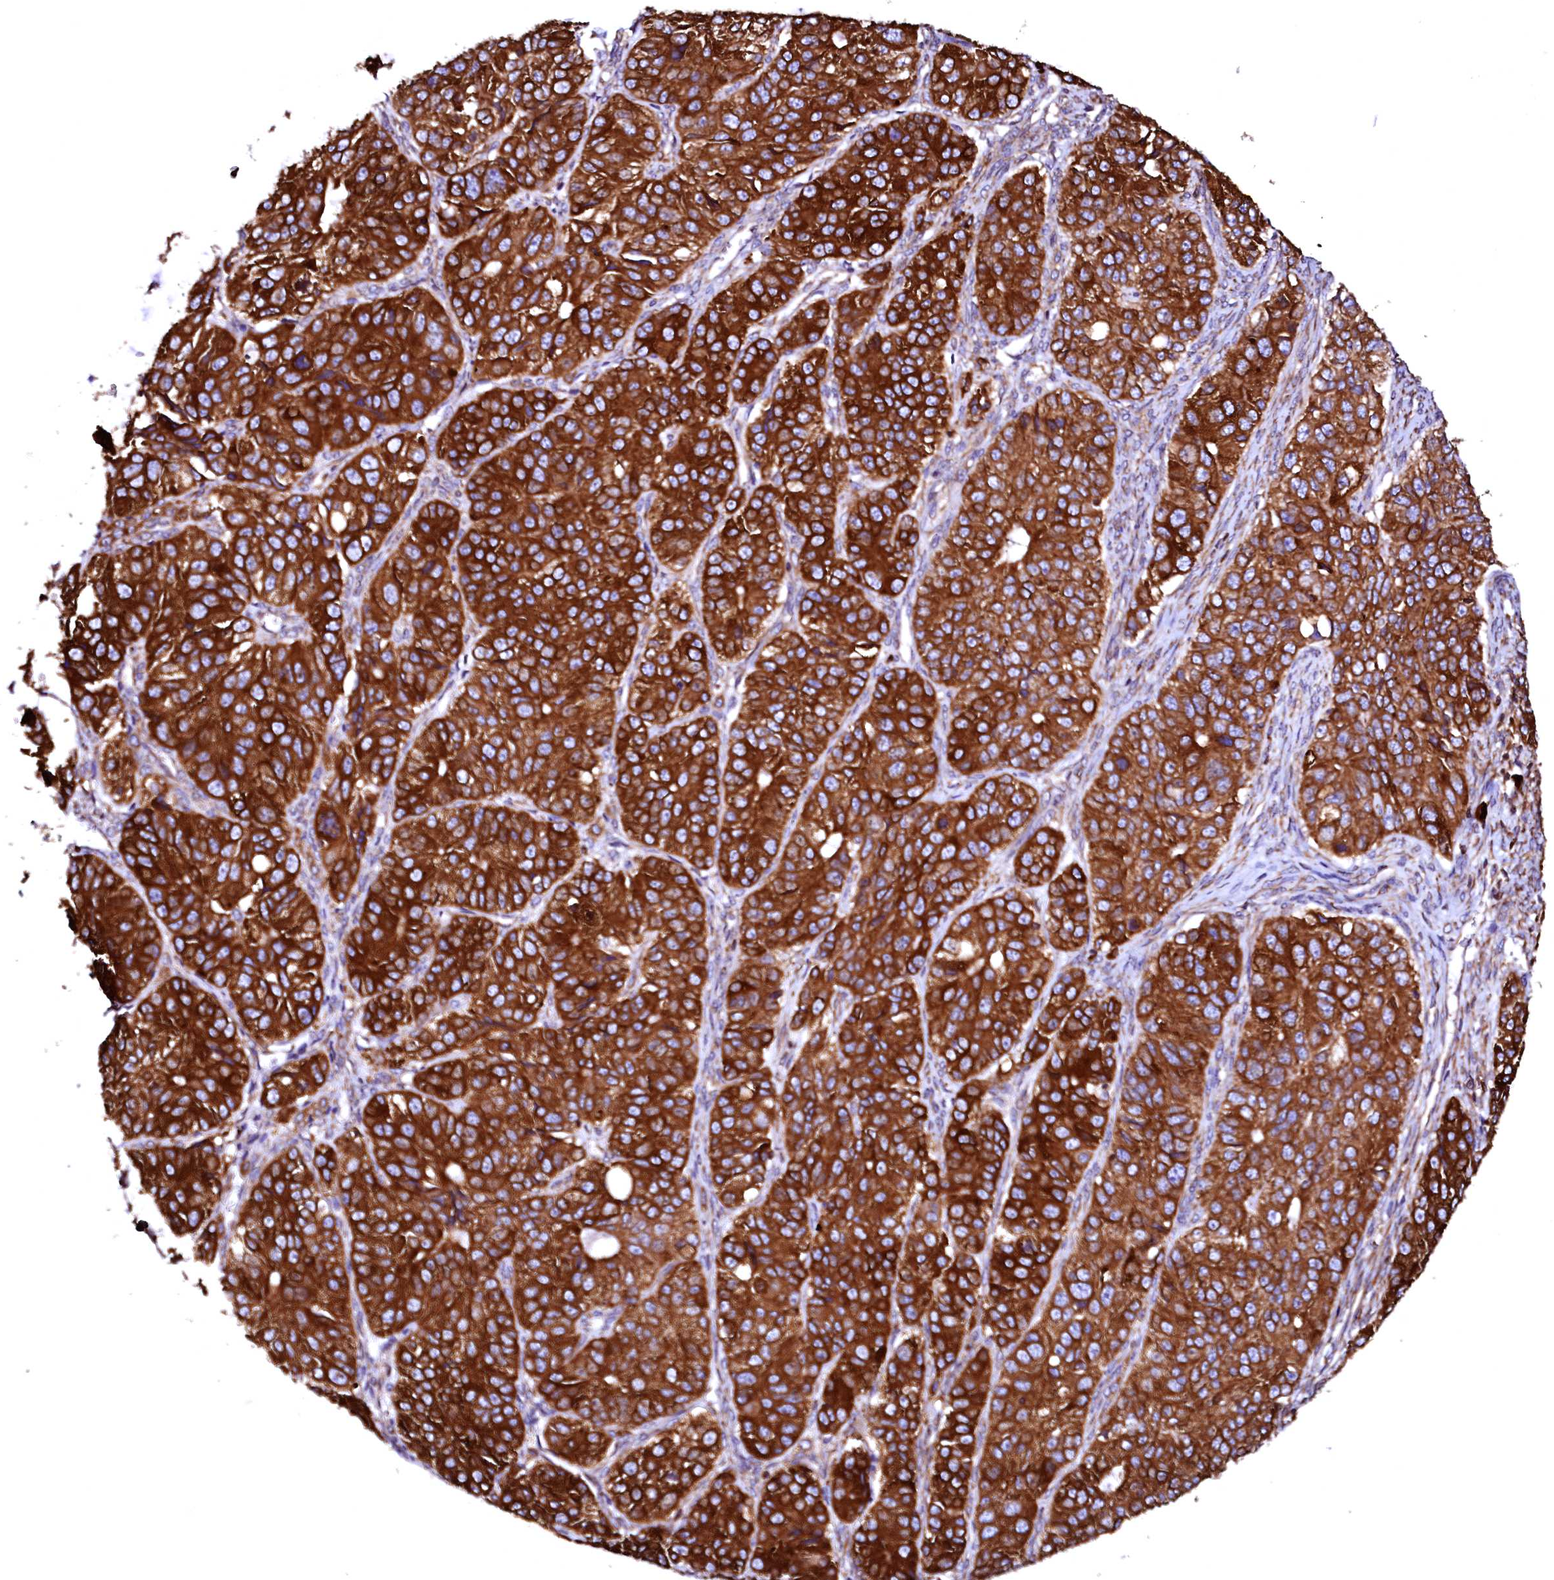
{"staining": {"intensity": "strong", "quantity": ">75%", "location": "cytoplasmic/membranous"}, "tissue": "ovarian cancer", "cell_type": "Tumor cells", "image_type": "cancer", "snomed": [{"axis": "morphology", "description": "Carcinoma, endometroid"}, {"axis": "topography", "description": "Ovary"}], "caption": "The photomicrograph shows staining of ovarian endometroid carcinoma, revealing strong cytoplasmic/membranous protein staining (brown color) within tumor cells.", "gene": "DERL1", "patient": {"sex": "female", "age": 51}}